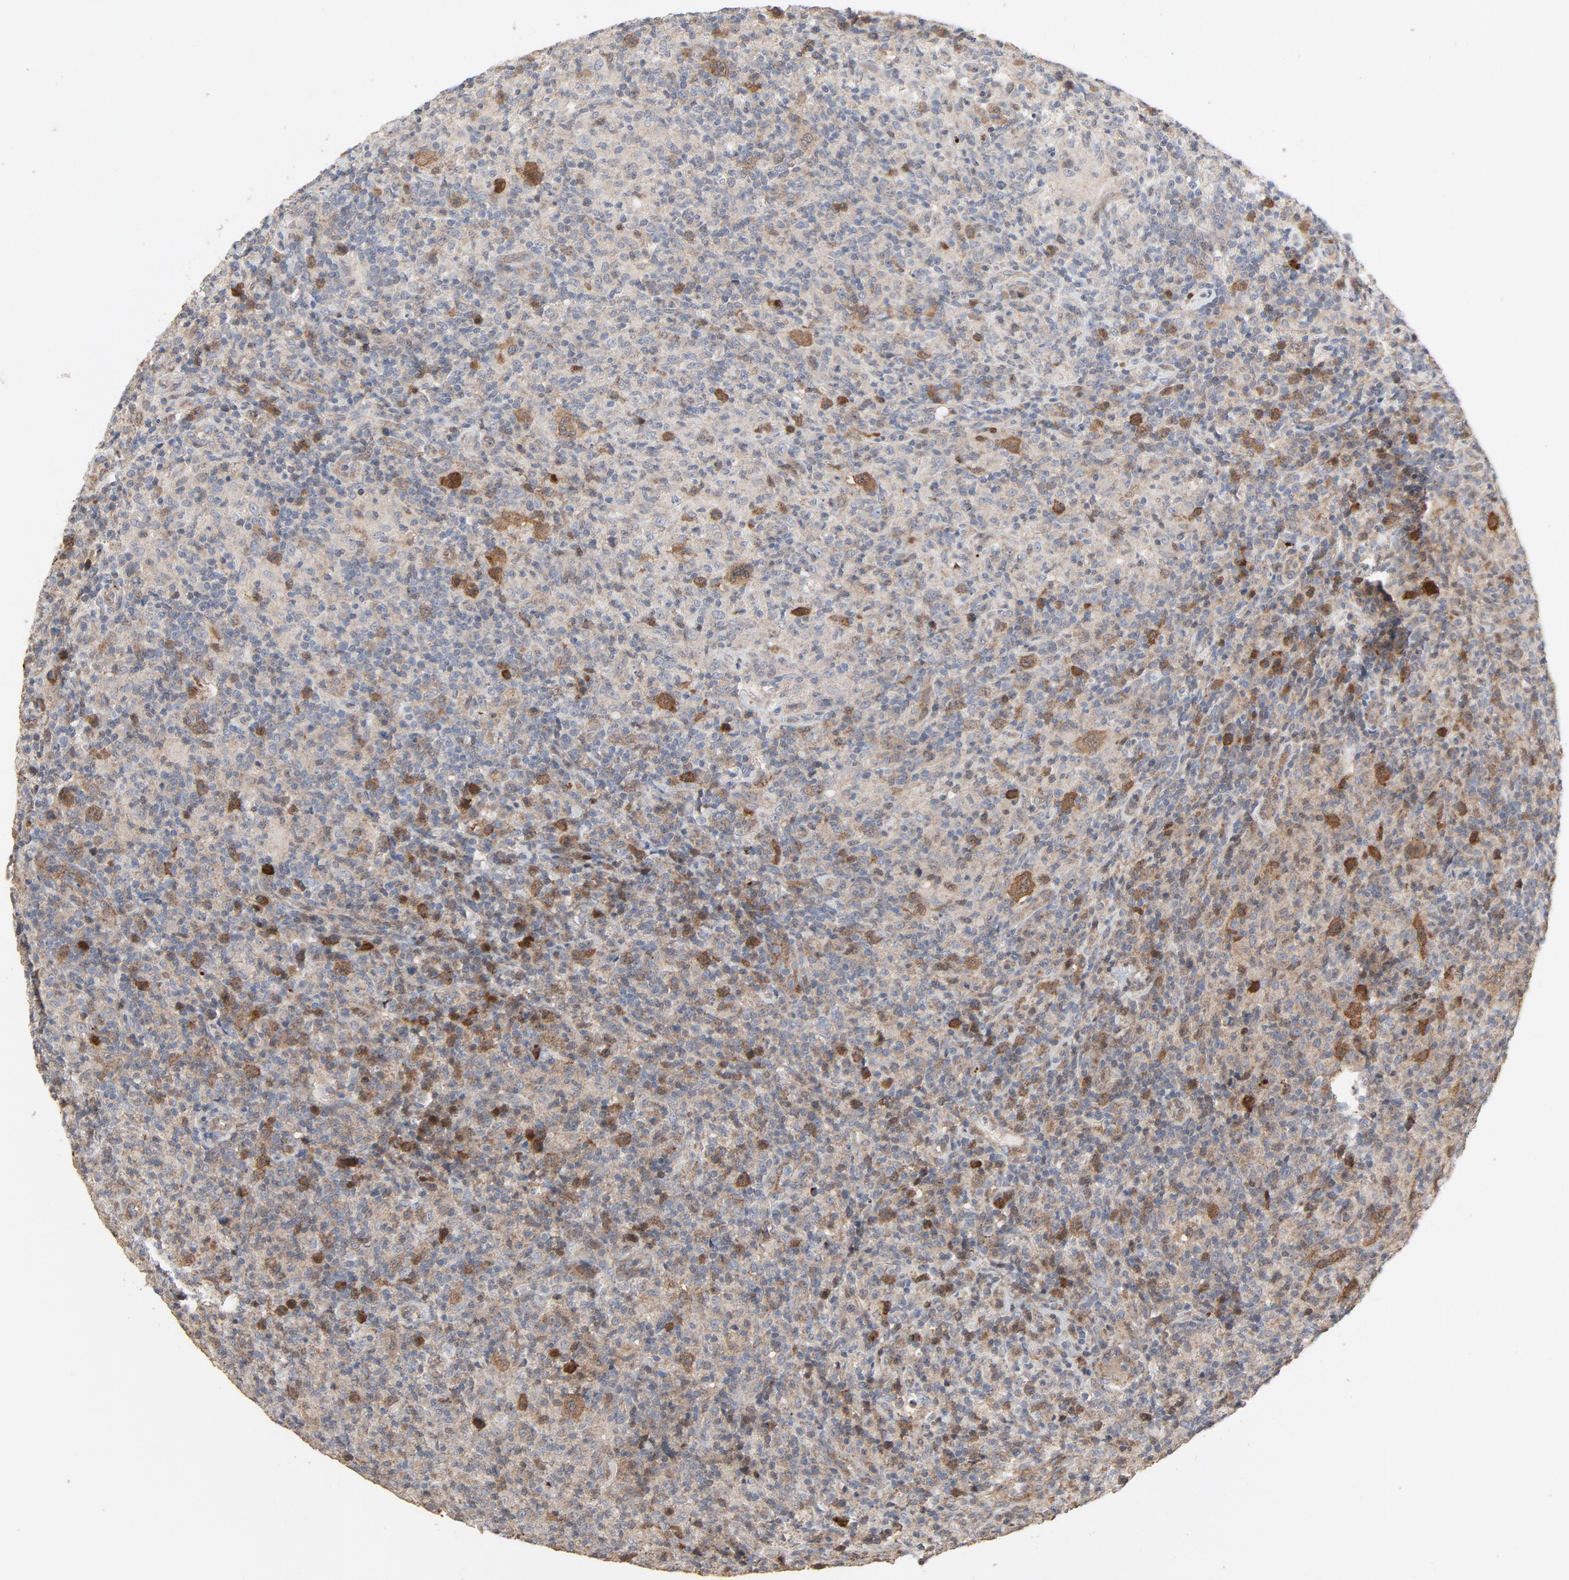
{"staining": {"intensity": "moderate", "quantity": ">75%", "location": "cytoplasmic/membranous"}, "tissue": "lymphoma", "cell_type": "Tumor cells", "image_type": "cancer", "snomed": [{"axis": "morphology", "description": "Hodgkin's disease, NOS"}, {"axis": "topography", "description": "Lymph node"}], "caption": "Immunohistochemistry (DAB) staining of lymphoma displays moderate cytoplasmic/membranous protein positivity in about >75% of tumor cells. Using DAB (brown) and hematoxylin (blue) stains, captured at high magnification using brightfield microscopy.", "gene": "CDK6", "patient": {"sex": "male", "age": 65}}